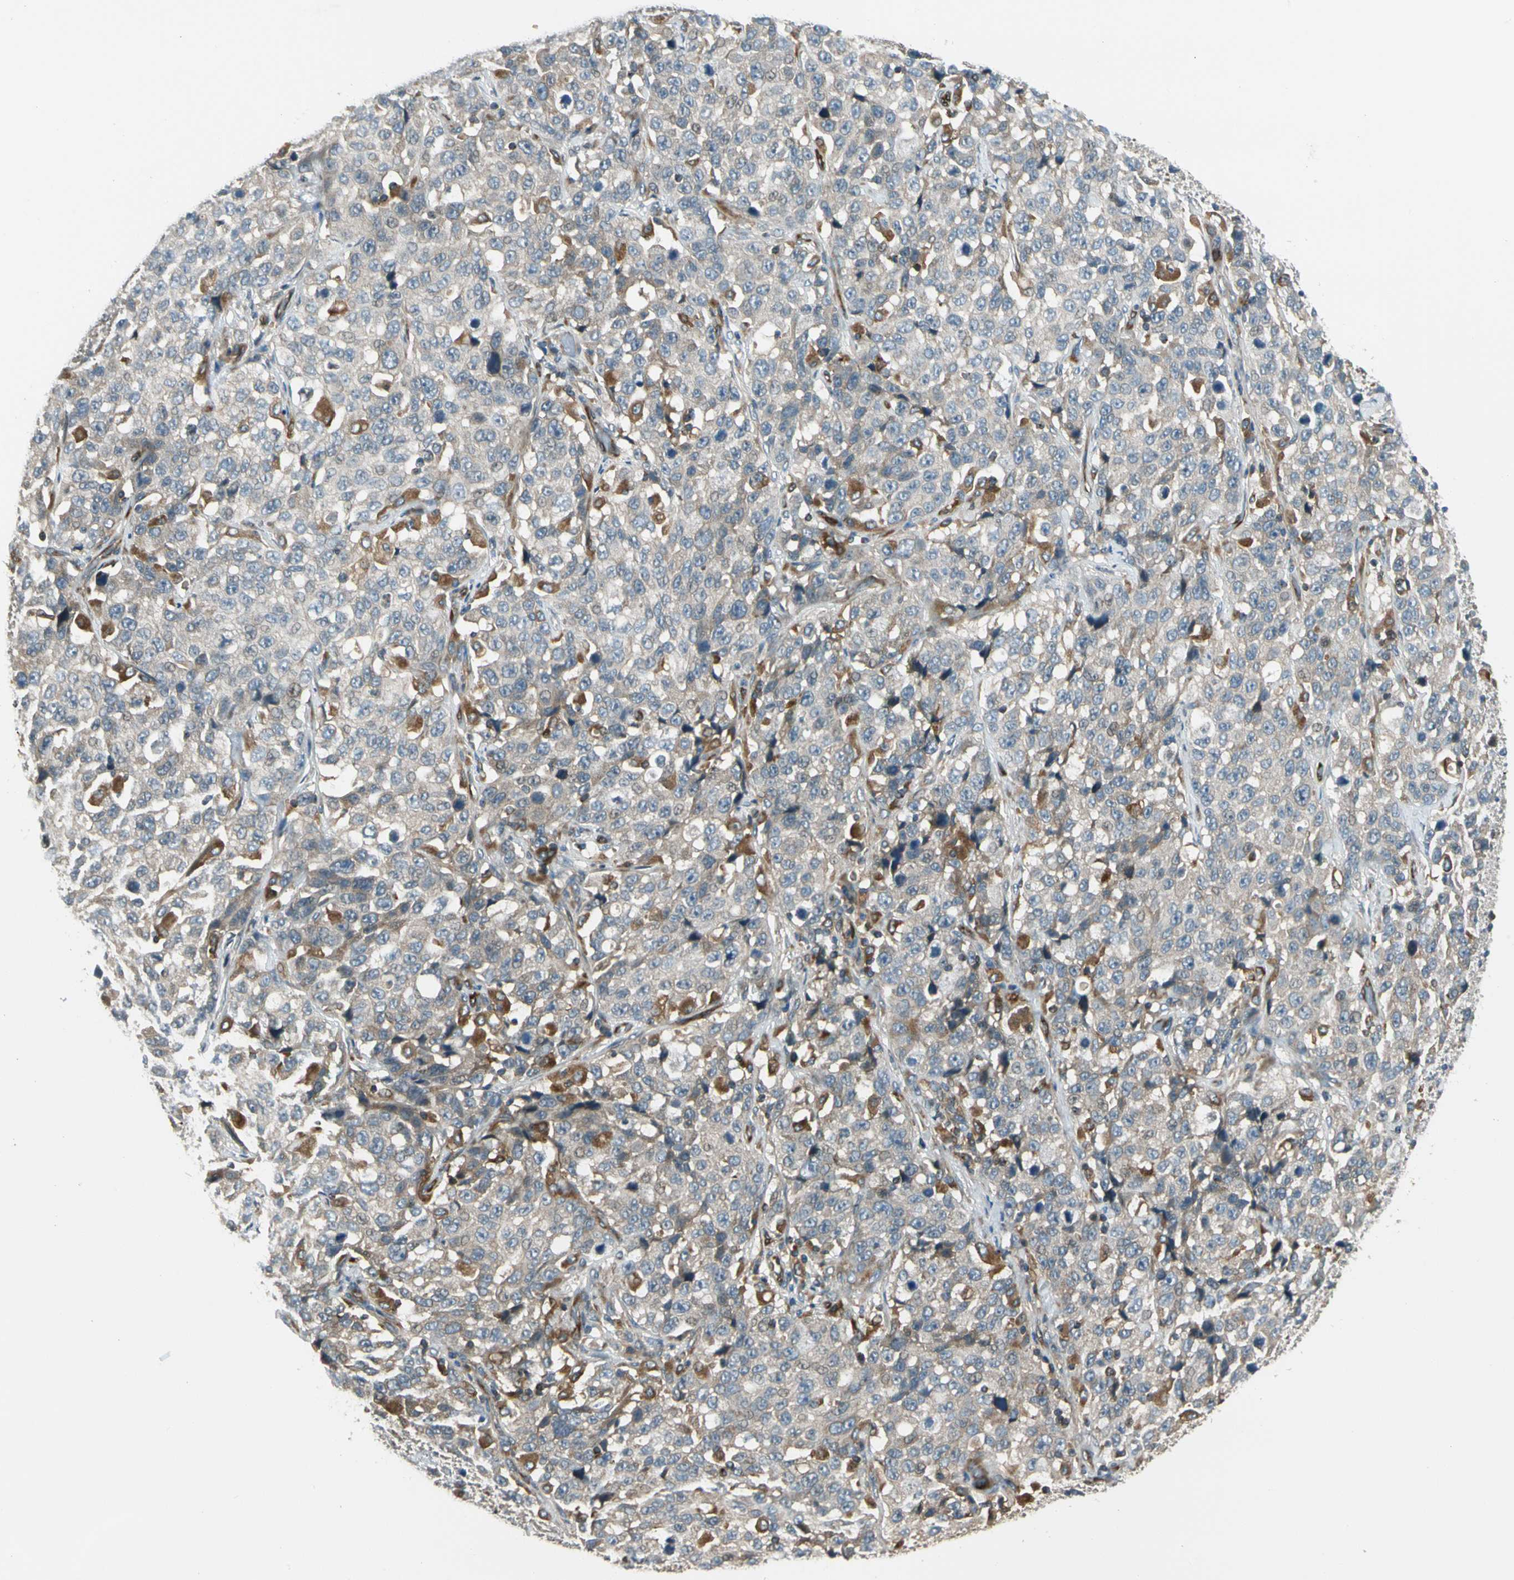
{"staining": {"intensity": "weak", "quantity": "<25%", "location": "cytoplasmic/membranous"}, "tissue": "stomach cancer", "cell_type": "Tumor cells", "image_type": "cancer", "snomed": [{"axis": "morphology", "description": "Normal tissue, NOS"}, {"axis": "morphology", "description": "Adenocarcinoma, NOS"}, {"axis": "topography", "description": "Stomach"}], "caption": "Immunohistochemistry (IHC) image of neoplastic tissue: human stomach adenocarcinoma stained with DAB reveals no significant protein expression in tumor cells.", "gene": "TRIO", "patient": {"sex": "male", "age": 48}}